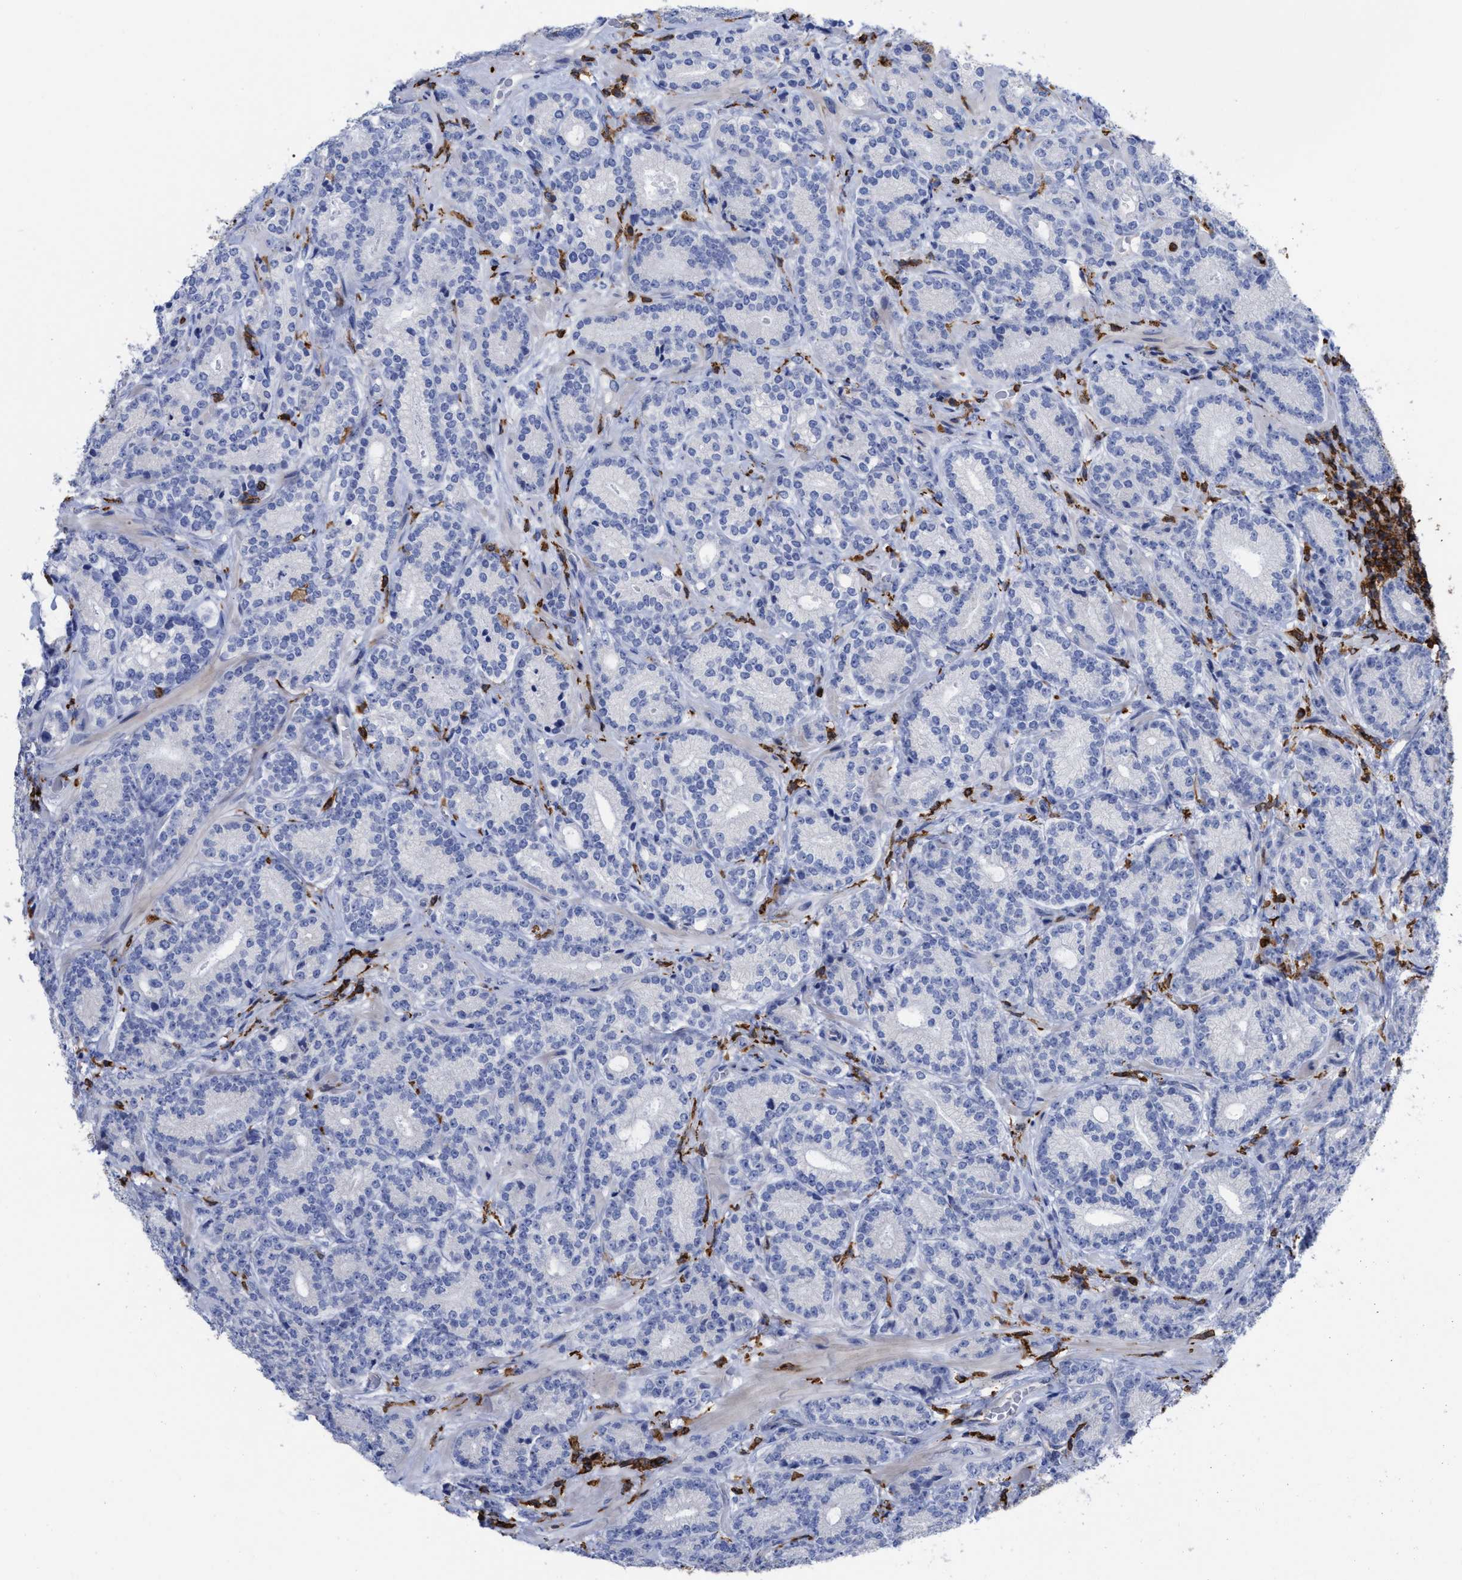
{"staining": {"intensity": "negative", "quantity": "none", "location": "none"}, "tissue": "prostate cancer", "cell_type": "Tumor cells", "image_type": "cancer", "snomed": [{"axis": "morphology", "description": "Adenocarcinoma, High grade"}, {"axis": "topography", "description": "Prostate"}], "caption": "Prostate cancer (adenocarcinoma (high-grade)) was stained to show a protein in brown. There is no significant expression in tumor cells.", "gene": "HCLS1", "patient": {"sex": "male", "age": 61}}